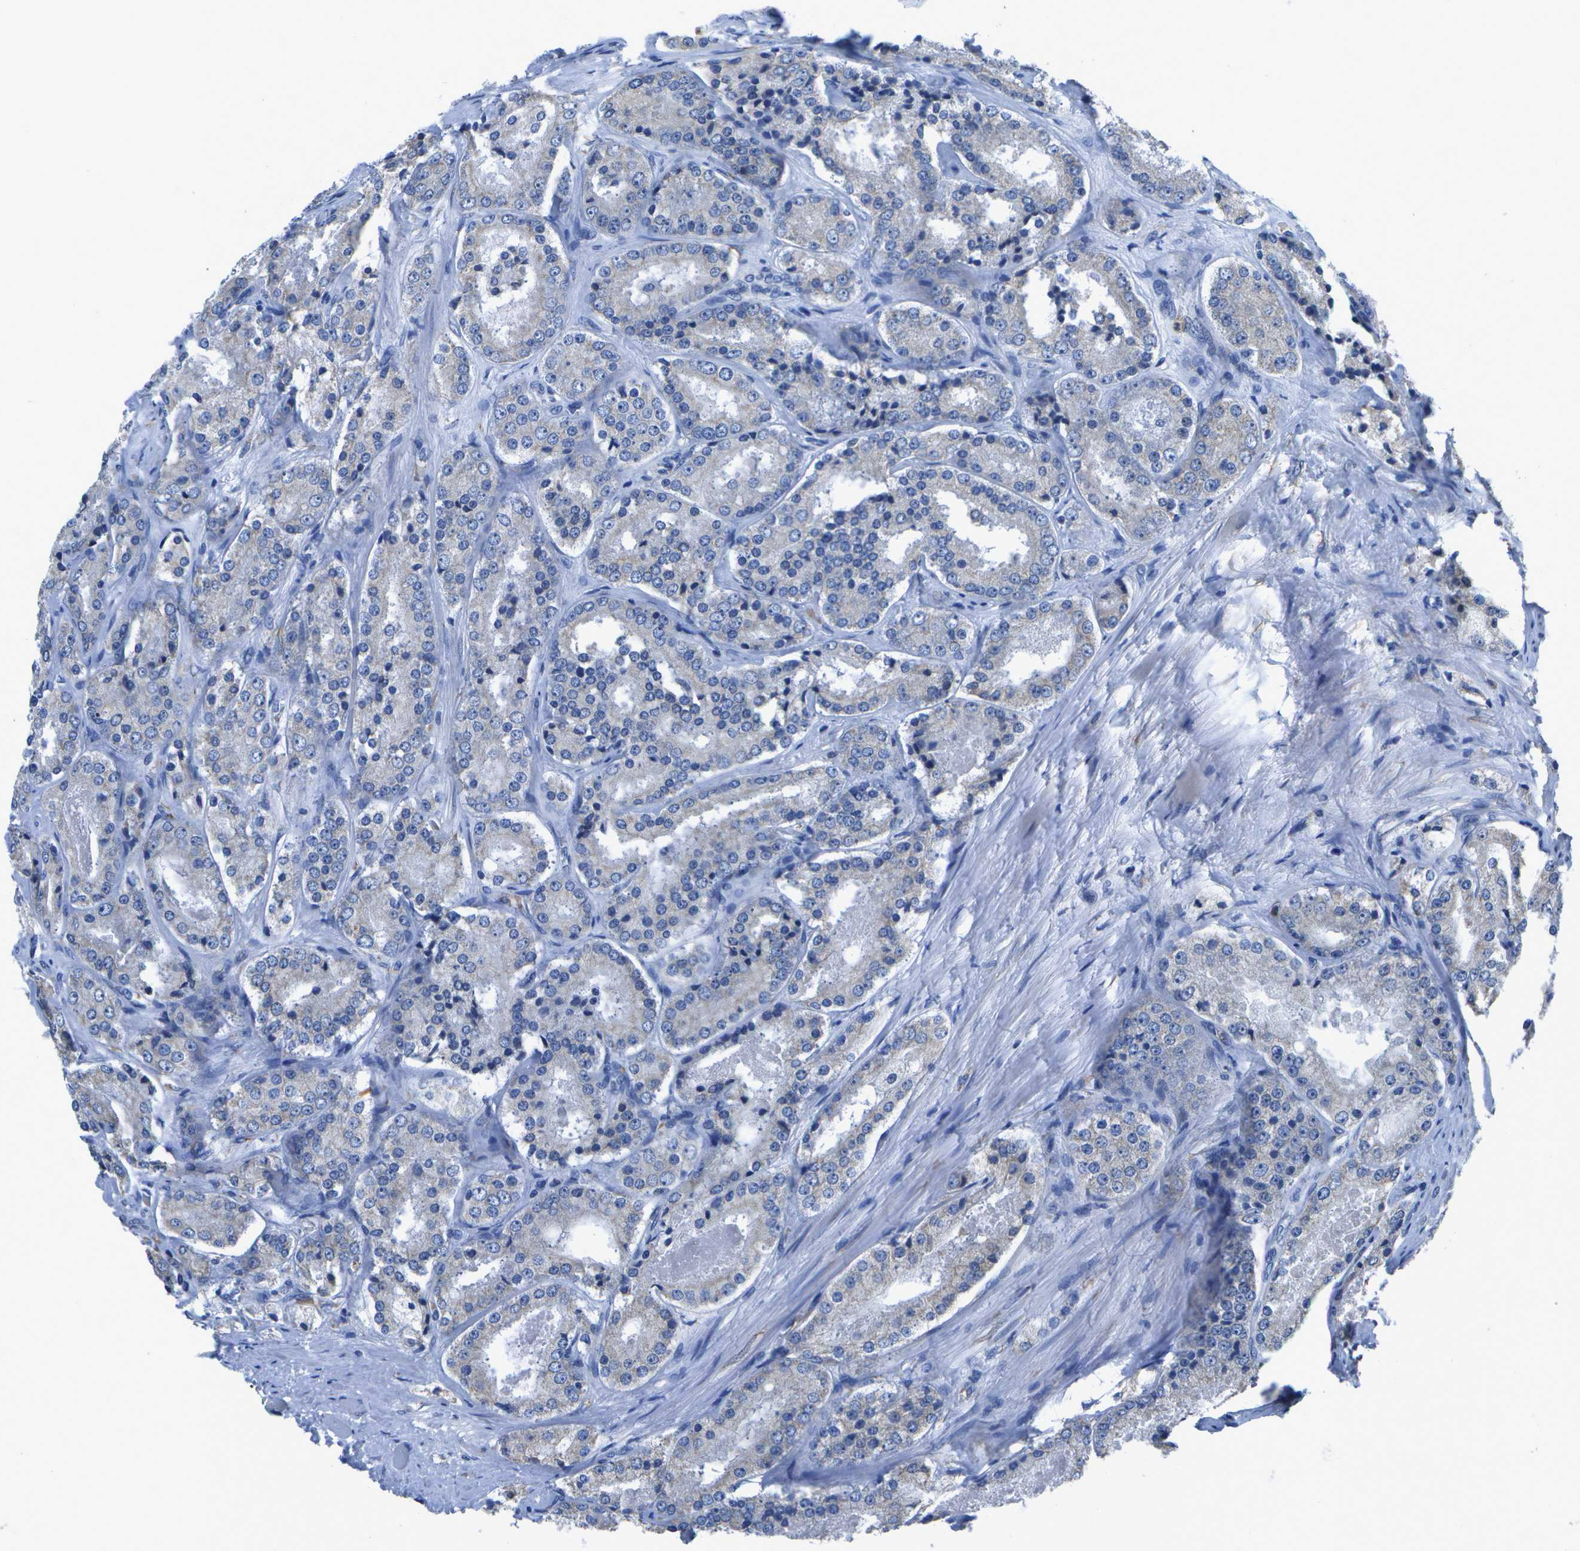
{"staining": {"intensity": "negative", "quantity": "none", "location": "none"}, "tissue": "prostate cancer", "cell_type": "Tumor cells", "image_type": "cancer", "snomed": [{"axis": "morphology", "description": "Adenocarcinoma, High grade"}, {"axis": "topography", "description": "Prostate"}], "caption": "This is an immunohistochemistry photomicrograph of human high-grade adenocarcinoma (prostate). There is no staining in tumor cells.", "gene": "DSE", "patient": {"sex": "male", "age": 65}}